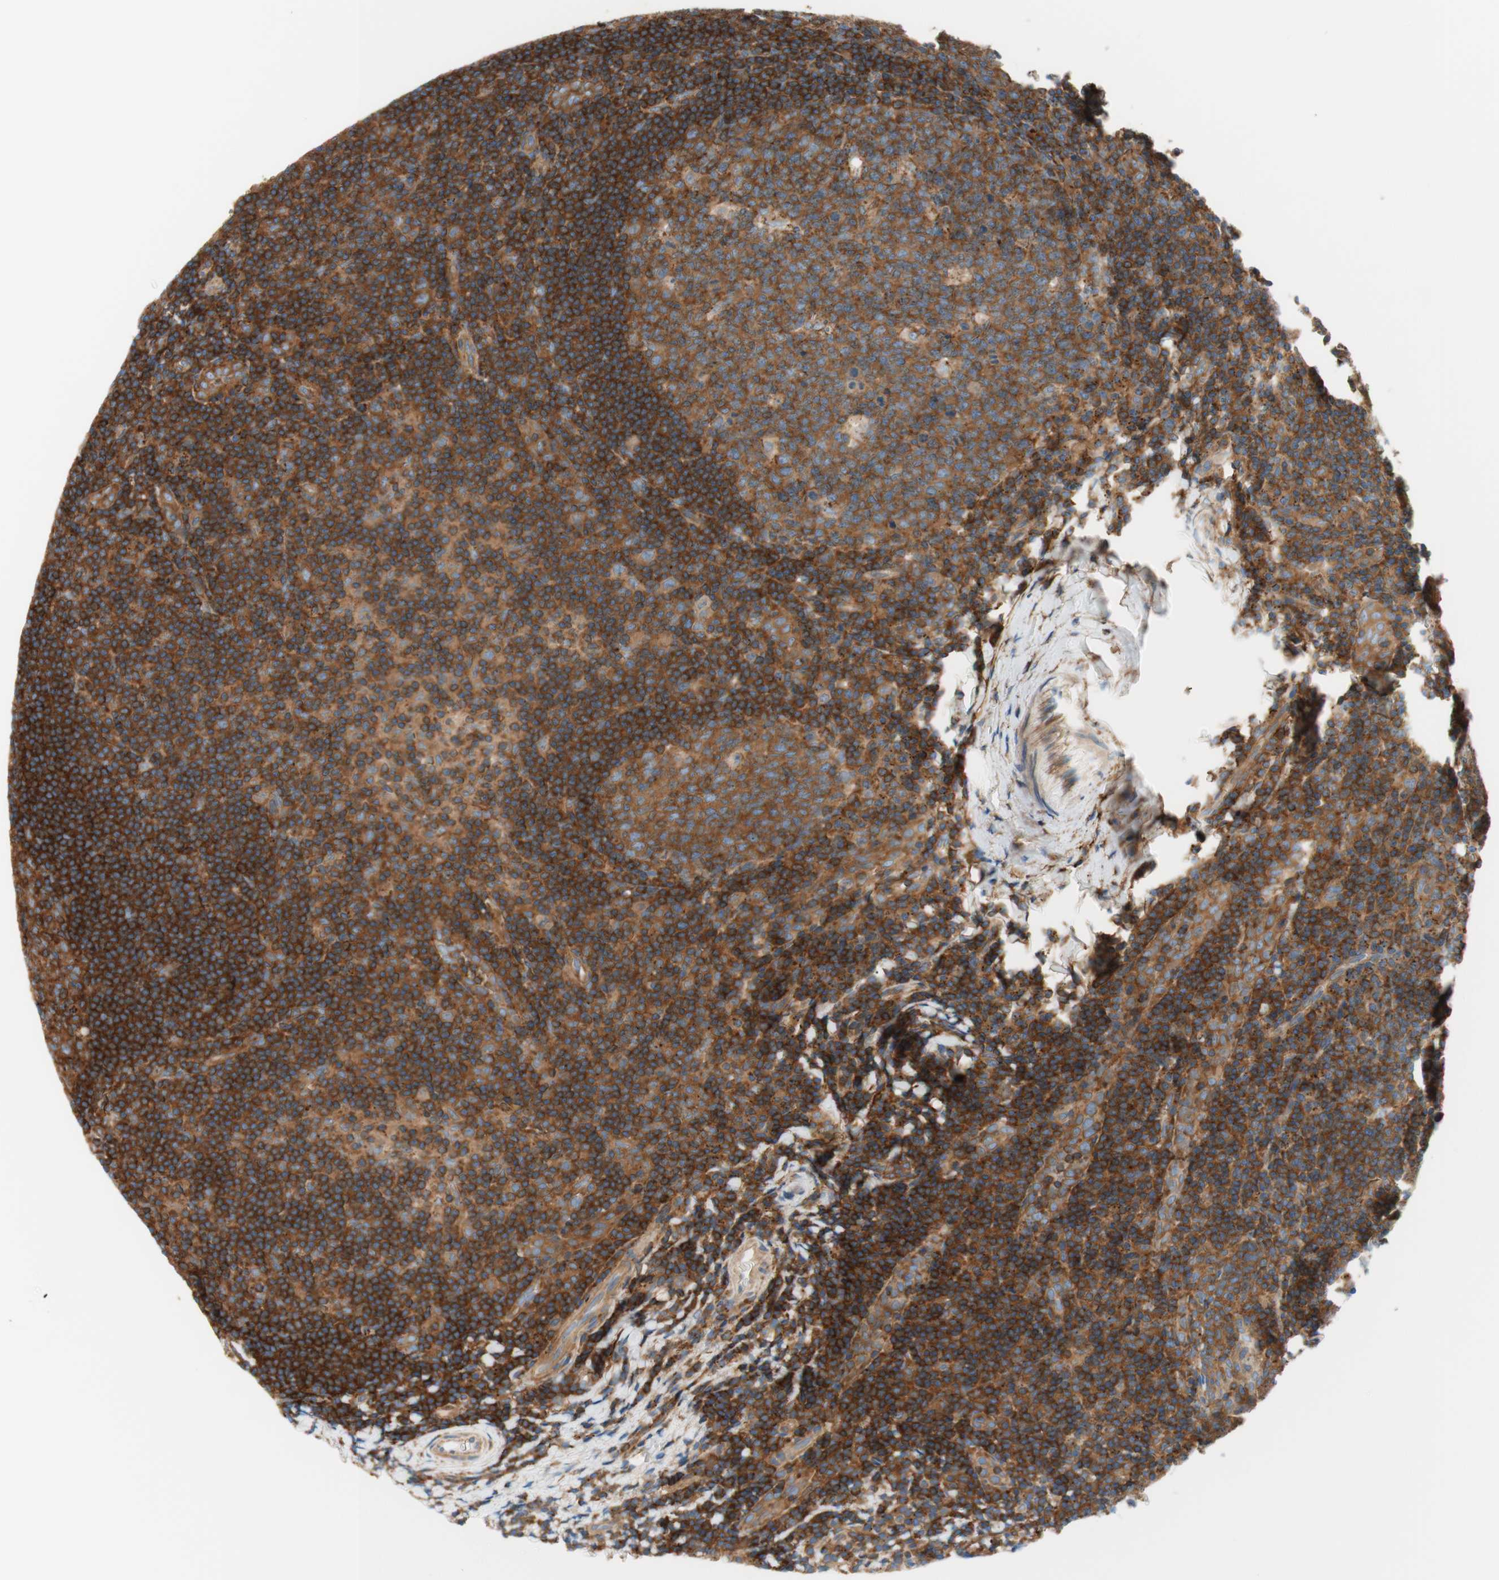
{"staining": {"intensity": "strong", "quantity": ">75%", "location": "cytoplasmic/membranous"}, "tissue": "tonsil", "cell_type": "Germinal center cells", "image_type": "normal", "snomed": [{"axis": "morphology", "description": "Normal tissue, NOS"}, {"axis": "topography", "description": "Tonsil"}], "caption": "A histopathology image of human tonsil stained for a protein reveals strong cytoplasmic/membranous brown staining in germinal center cells. Immunohistochemistry (ihc) stains the protein of interest in brown and the nuclei are stained blue.", "gene": "VPS26A", "patient": {"sex": "male", "age": 37}}